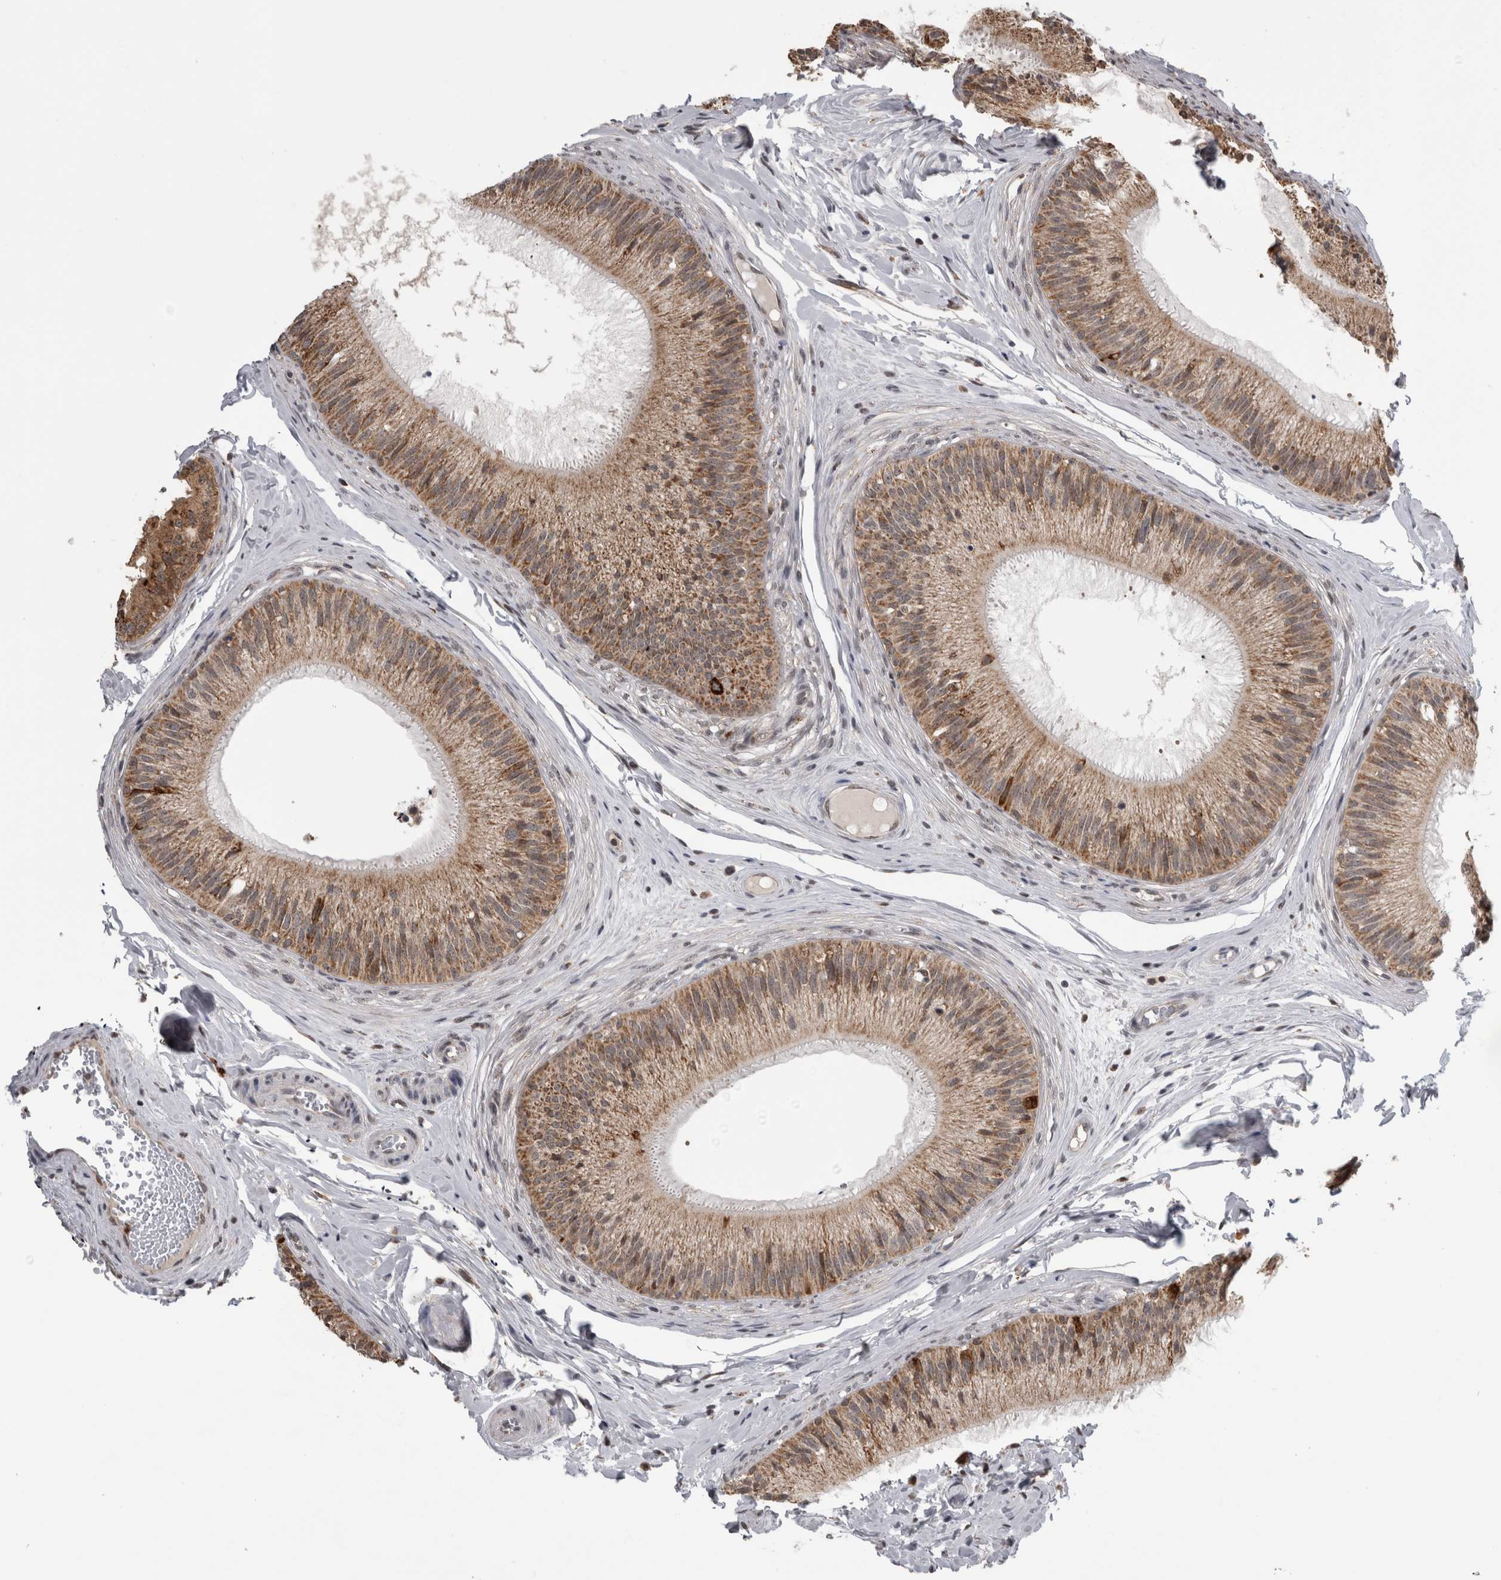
{"staining": {"intensity": "moderate", "quantity": ">75%", "location": "cytoplasmic/membranous"}, "tissue": "epididymis", "cell_type": "Glandular cells", "image_type": "normal", "snomed": [{"axis": "morphology", "description": "Normal tissue, NOS"}, {"axis": "topography", "description": "Epididymis"}], "caption": "Moderate cytoplasmic/membranous protein positivity is seen in about >75% of glandular cells in epididymis. Using DAB (brown) and hematoxylin (blue) stains, captured at high magnification using brightfield microscopy.", "gene": "OR2K2", "patient": {"sex": "male", "age": 31}}